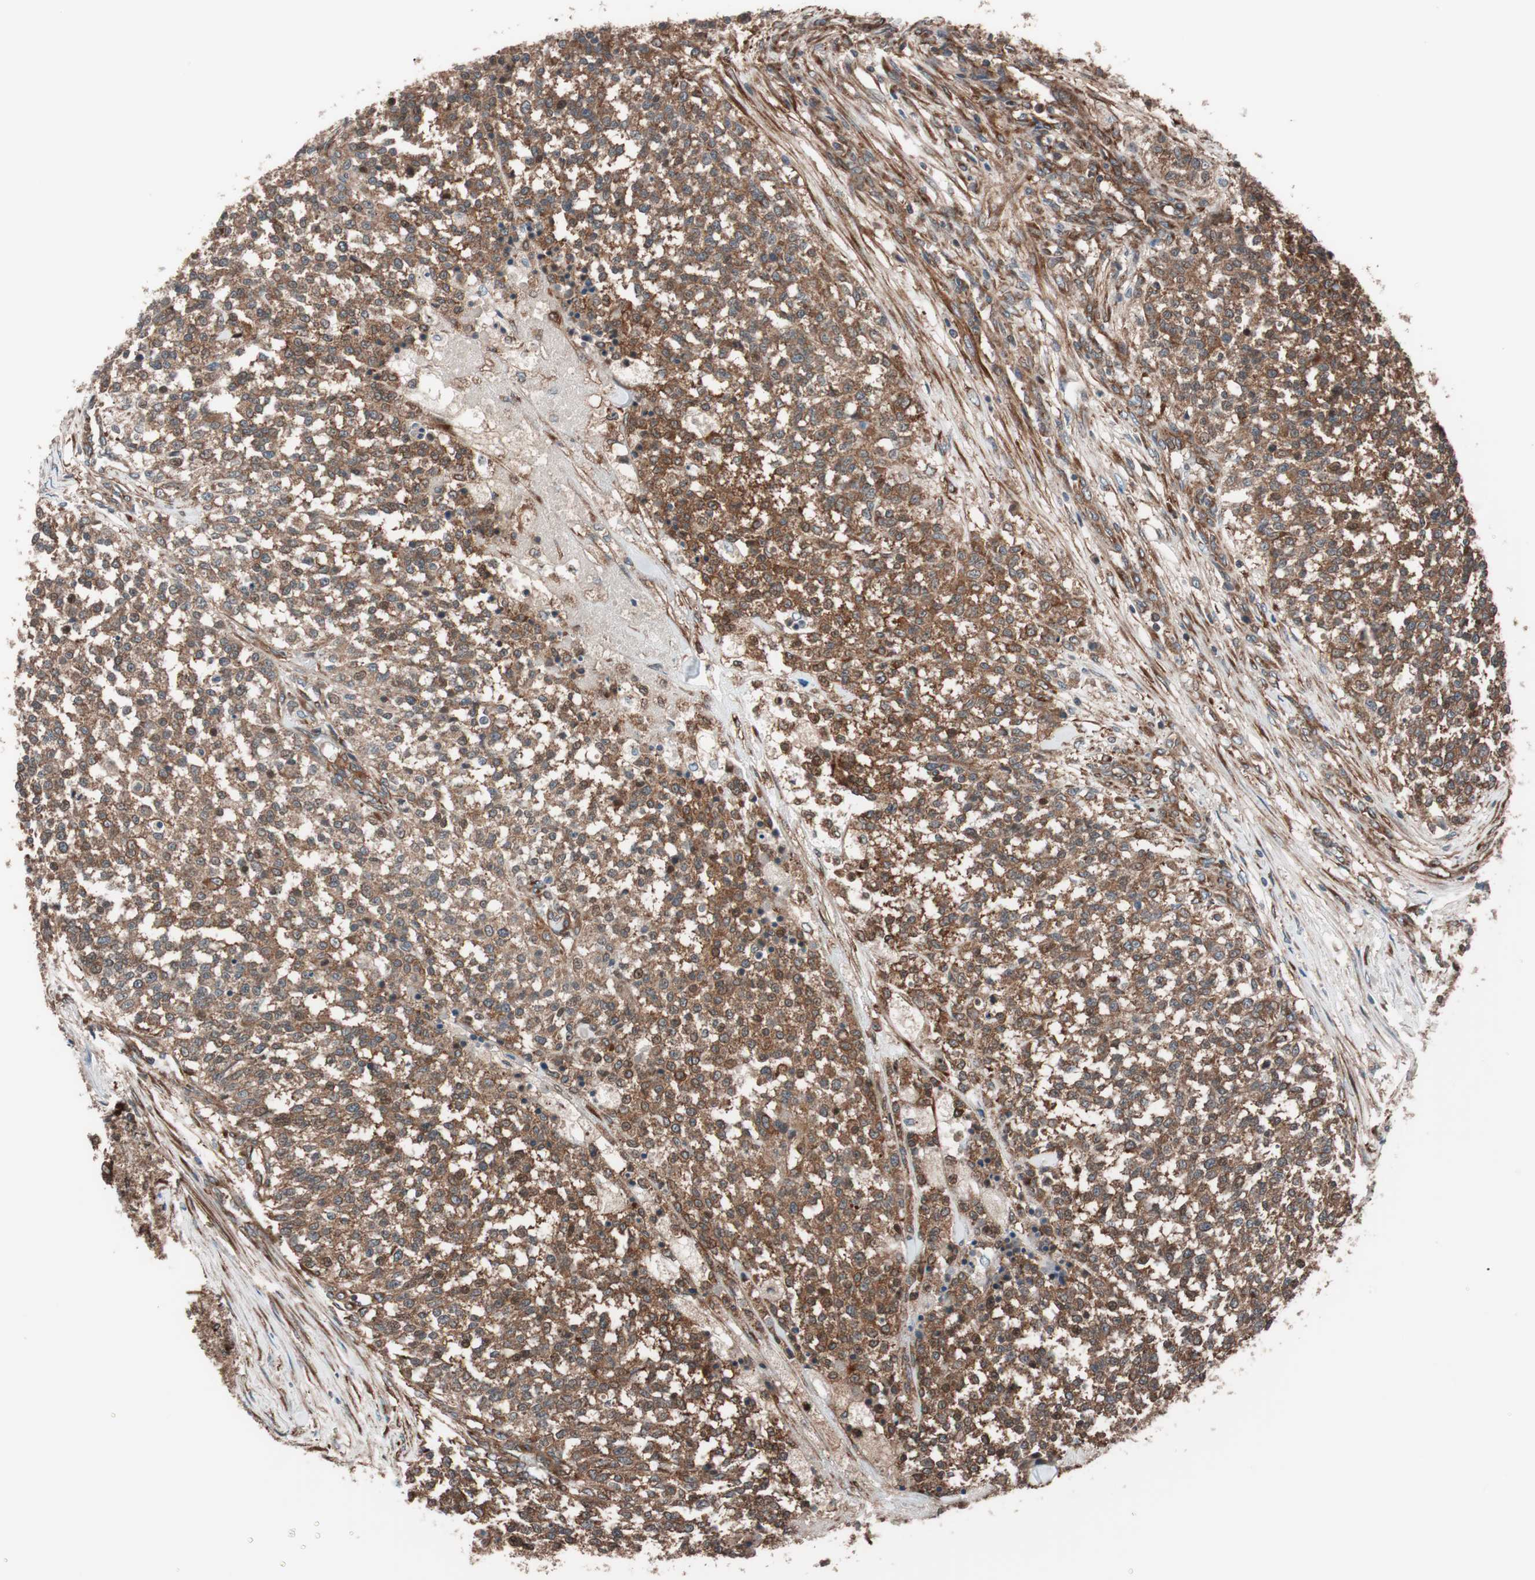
{"staining": {"intensity": "strong", "quantity": ">75%", "location": "cytoplasmic/membranous"}, "tissue": "testis cancer", "cell_type": "Tumor cells", "image_type": "cancer", "snomed": [{"axis": "morphology", "description": "Seminoma, NOS"}, {"axis": "topography", "description": "Testis"}], "caption": "Human testis cancer (seminoma) stained with a brown dye exhibits strong cytoplasmic/membranous positive expression in about >75% of tumor cells.", "gene": "SEC31A", "patient": {"sex": "male", "age": 59}}